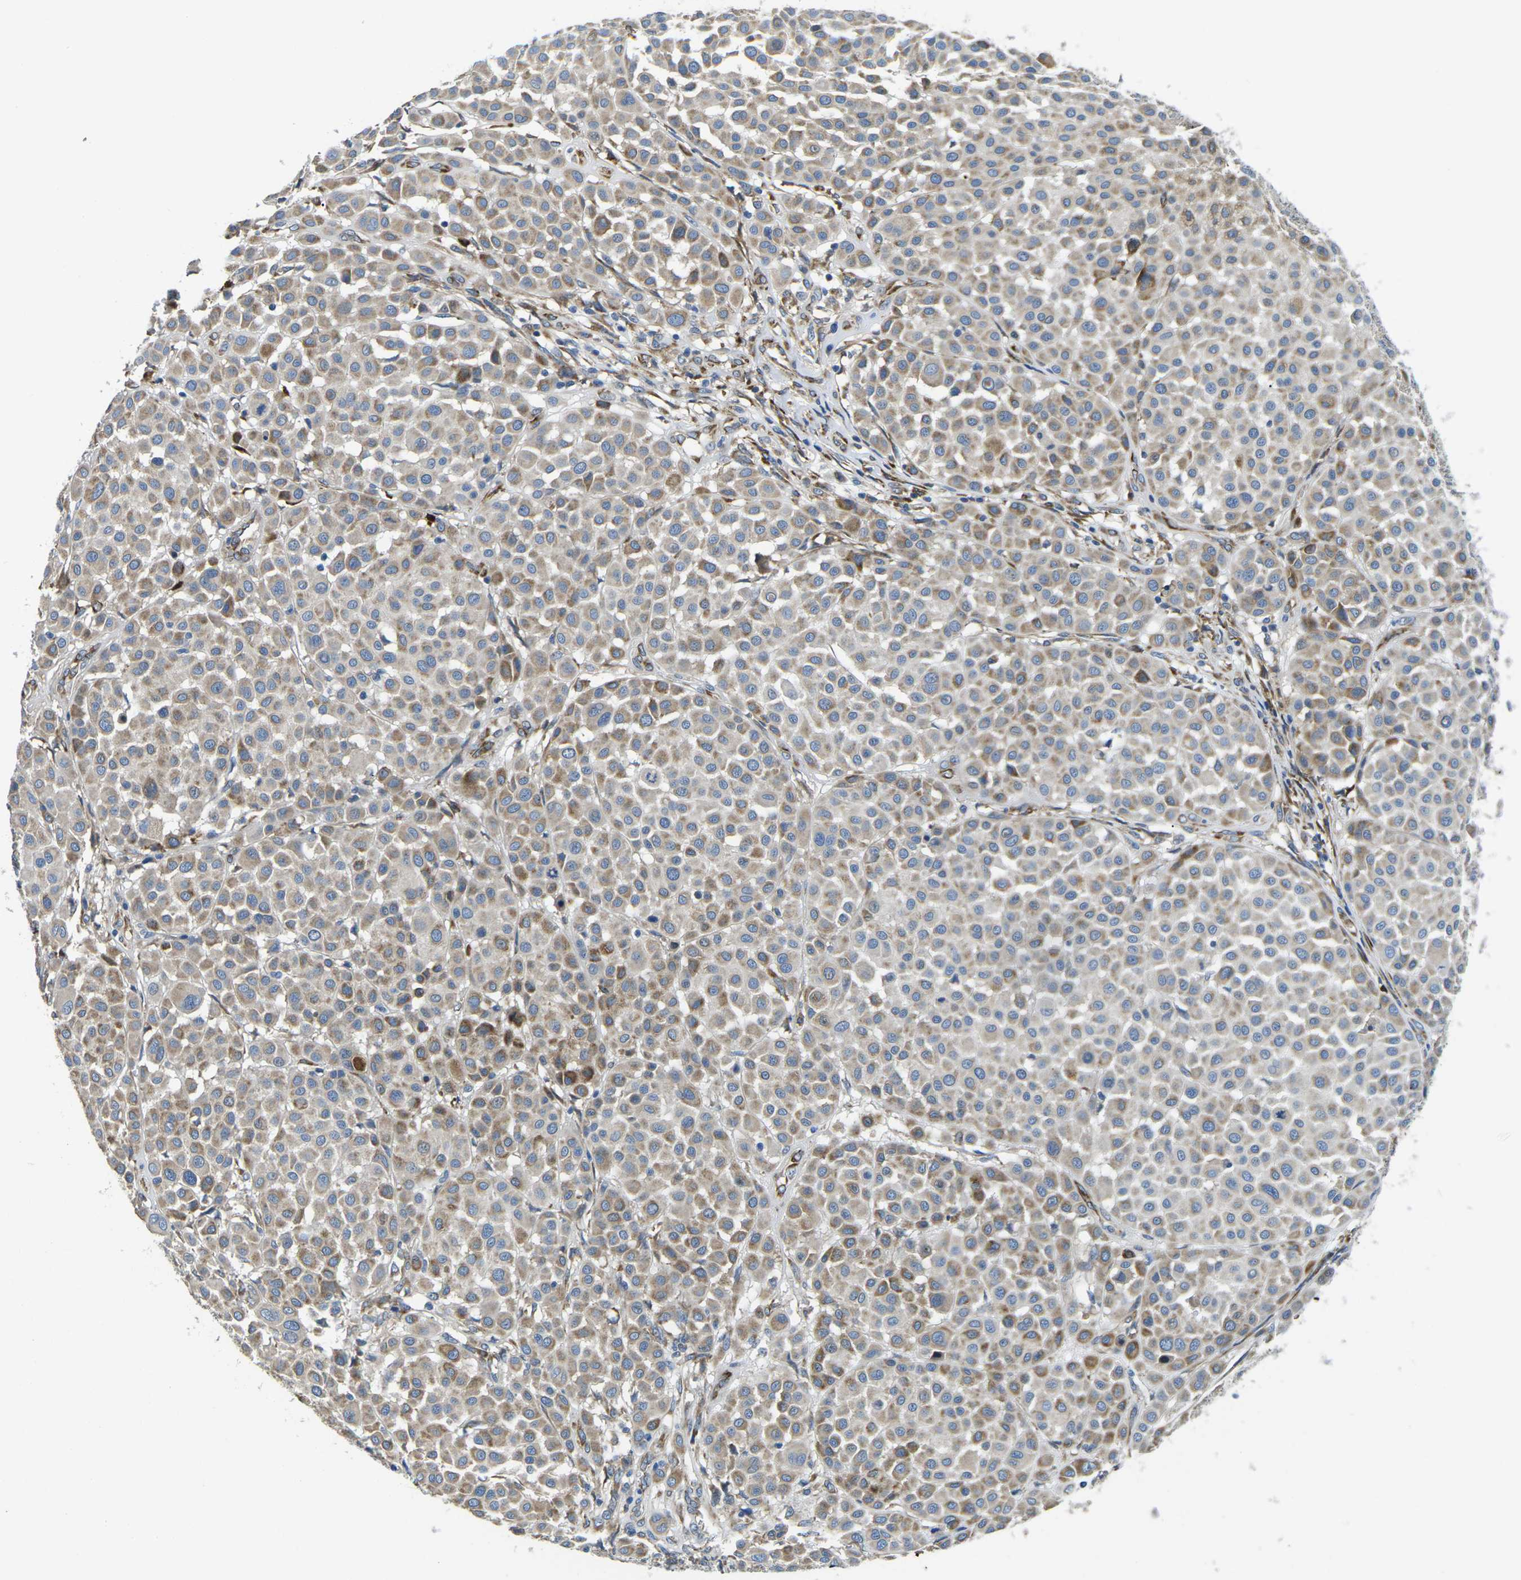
{"staining": {"intensity": "moderate", "quantity": "25%-75%", "location": "cytoplasmic/membranous"}, "tissue": "melanoma", "cell_type": "Tumor cells", "image_type": "cancer", "snomed": [{"axis": "morphology", "description": "Malignant melanoma, Metastatic site"}, {"axis": "topography", "description": "Soft tissue"}], "caption": "Moderate cytoplasmic/membranous staining is identified in about 25%-75% of tumor cells in melanoma.", "gene": "PDZD8", "patient": {"sex": "male", "age": 41}}